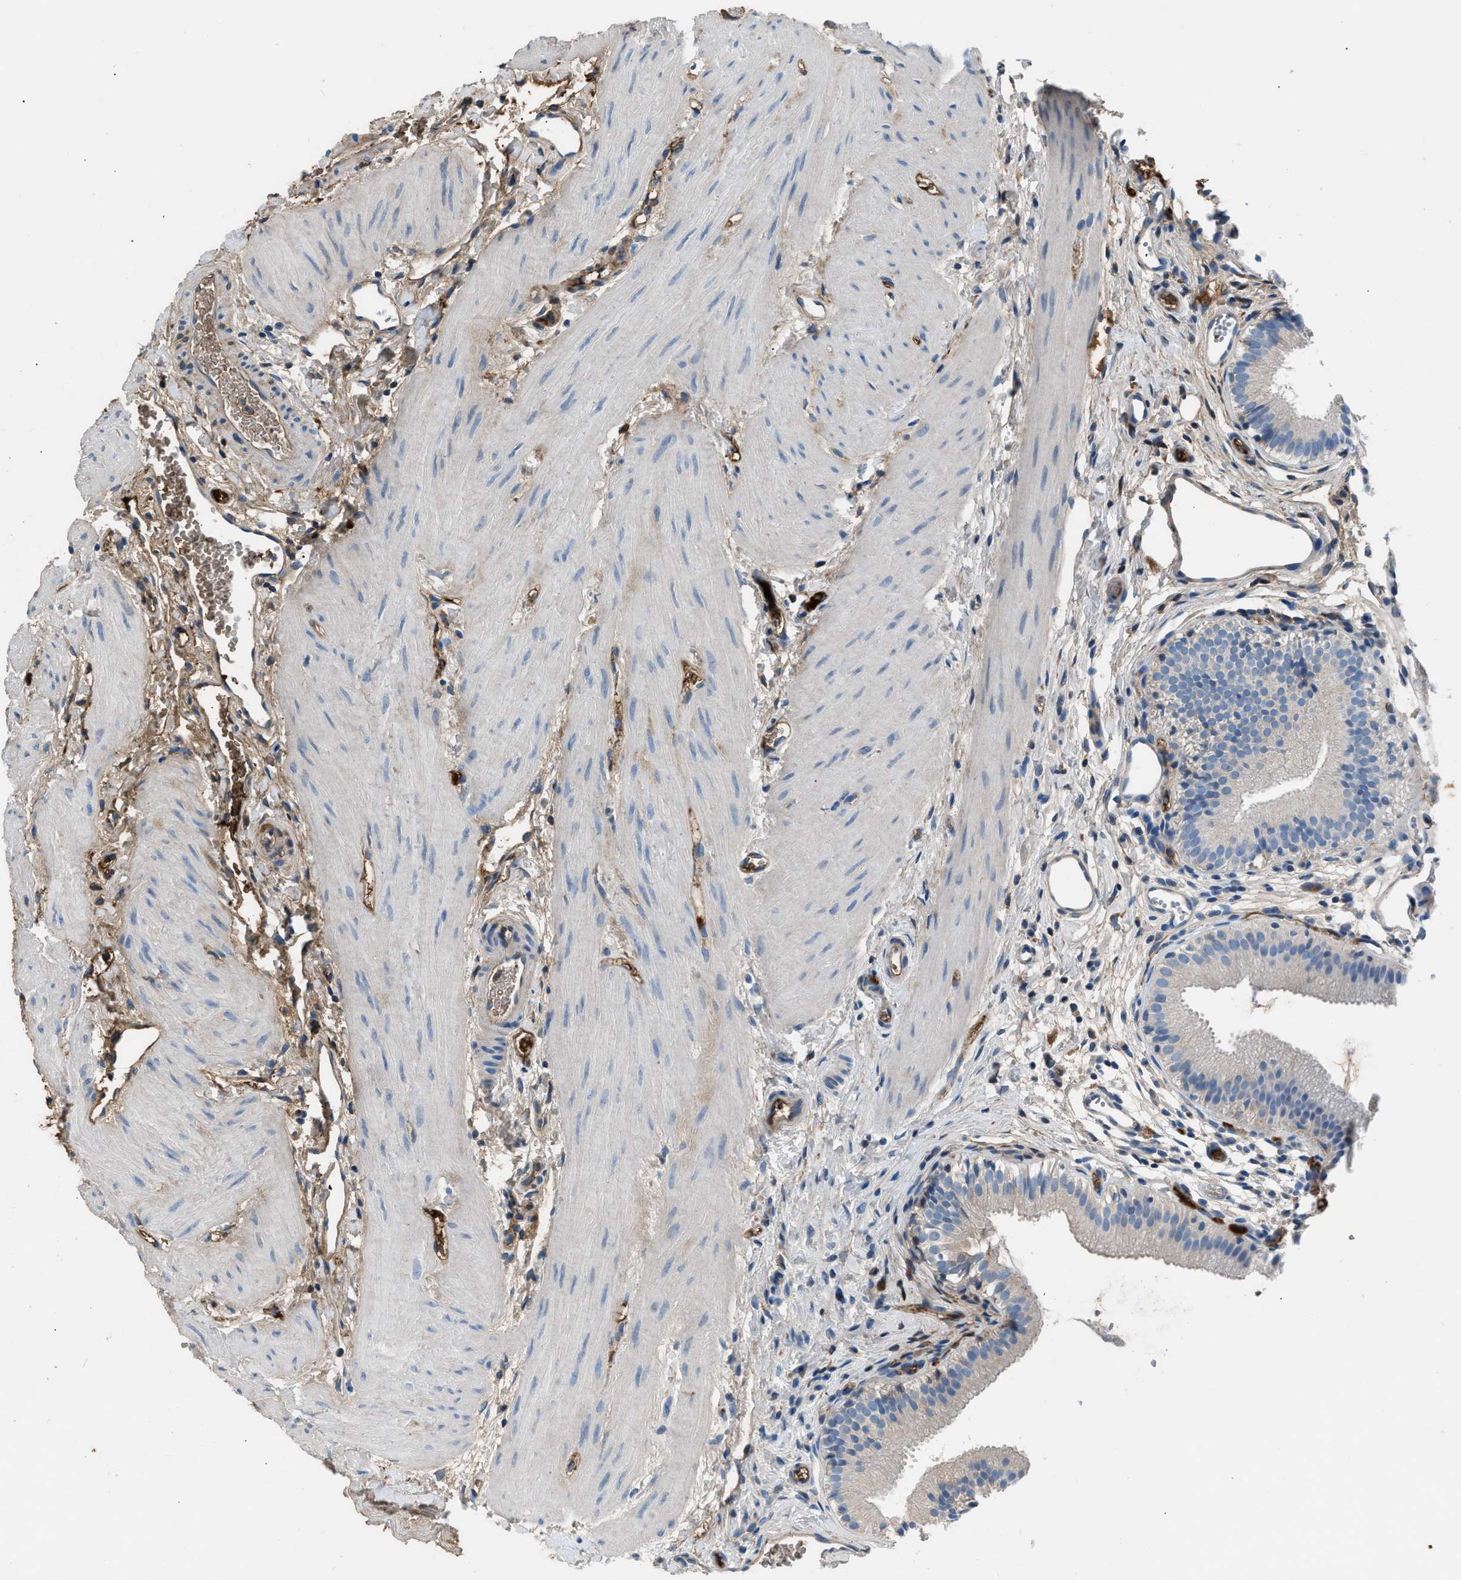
{"staining": {"intensity": "weak", "quantity": "<25%", "location": "cytoplasmic/membranous"}, "tissue": "gallbladder", "cell_type": "Glandular cells", "image_type": "normal", "snomed": [{"axis": "morphology", "description": "Normal tissue, NOS"}, {"axis": "topography", "description": "Gallbladder"}], "caption": "The immunohistochemistry (IHC) photomicrograph has no significant positivity in glandular cells of gallbladder. (Brightfield microscopy of DAB immunohistochemistry at high magnification).", "gene": "STC1", "patient": {"sex": "female", "age": 26}}